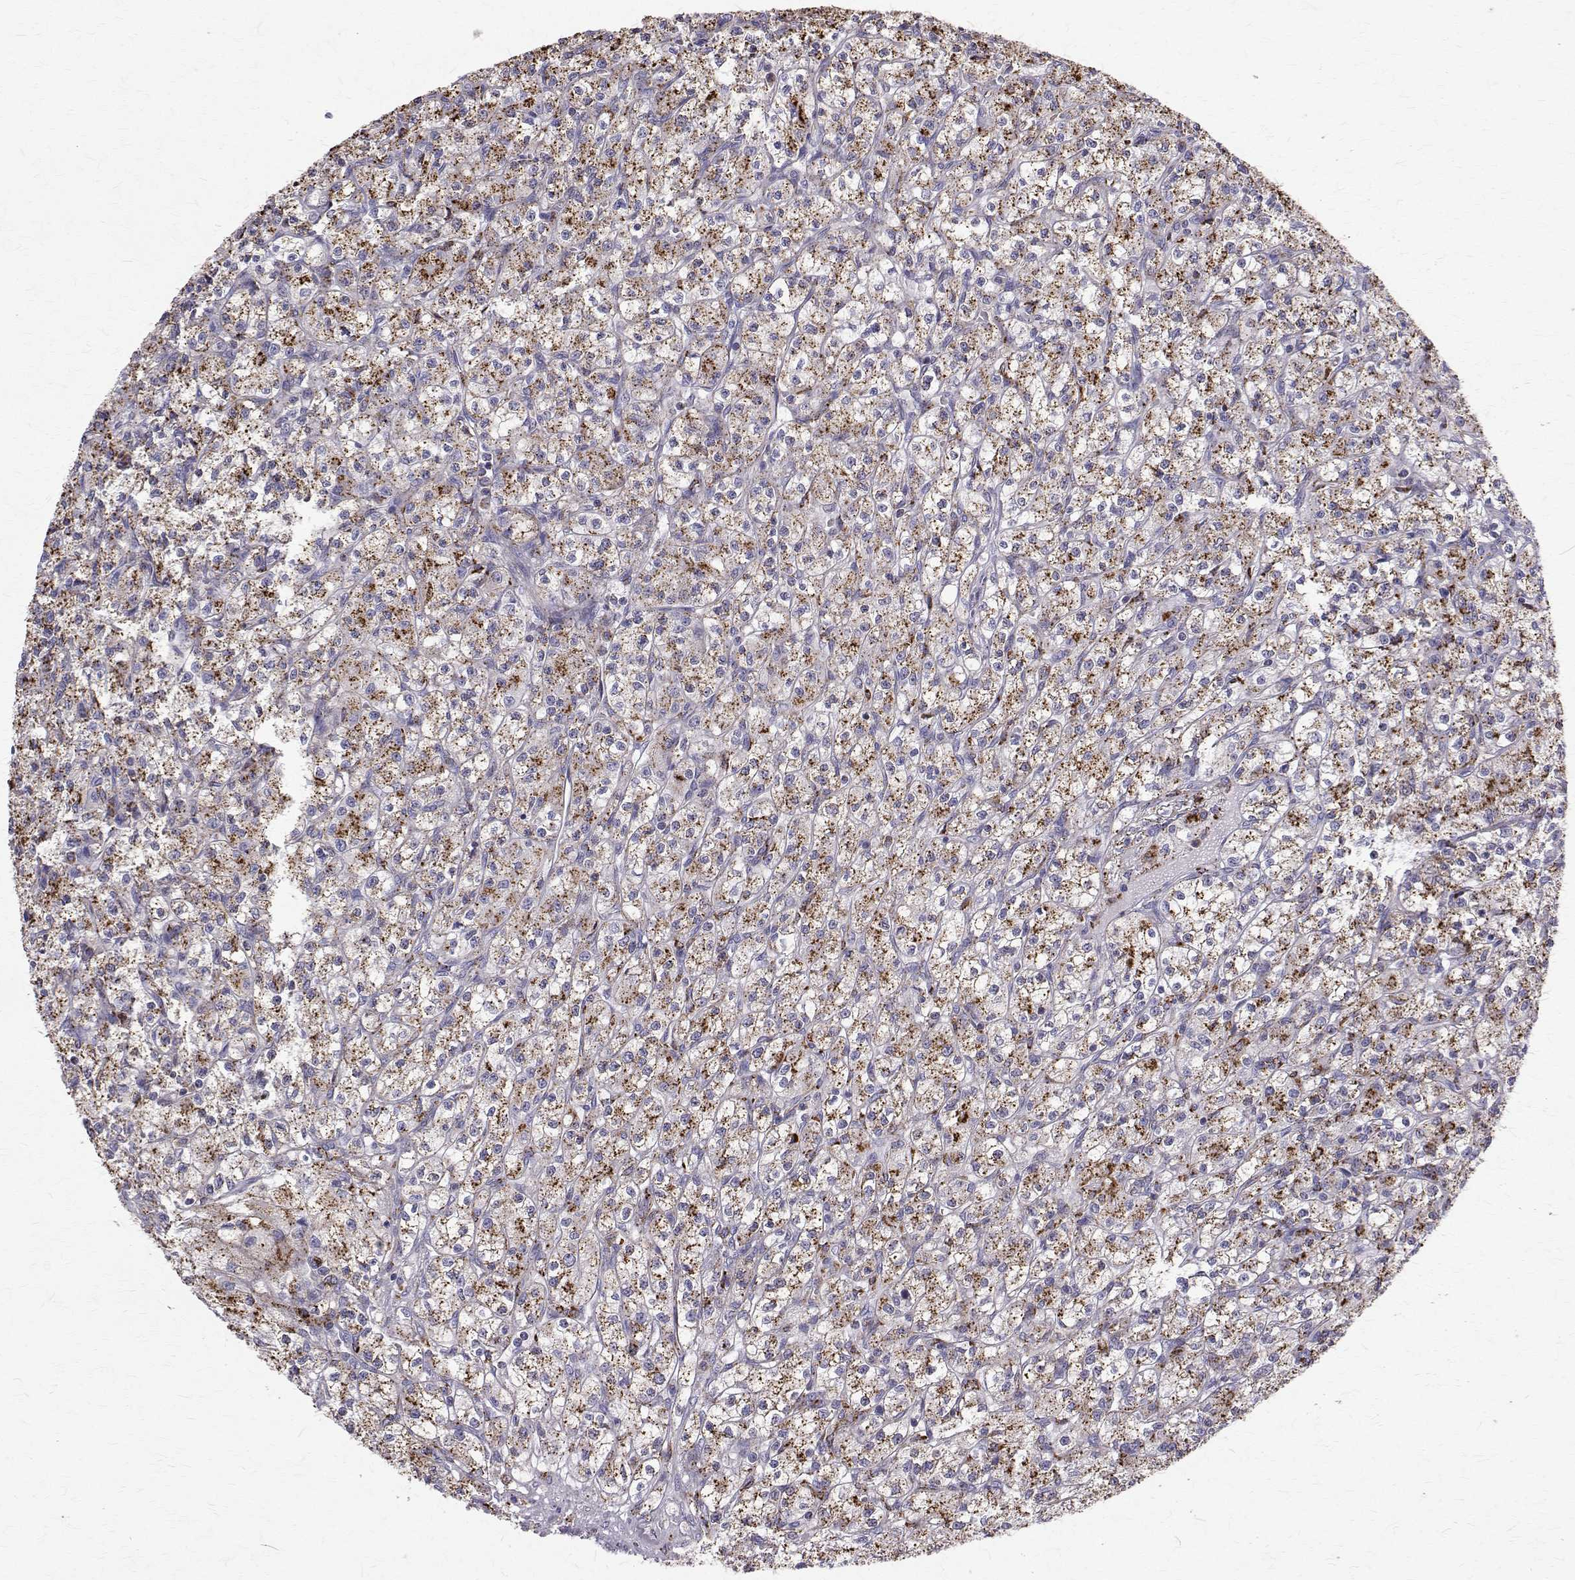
{"staining": {"intensity": "moderate", "quantity": "25%-75%", "location": "cytoplasmic/membranous"}, "tissue": "renal cancer", "cell_type": "Tumor cells", "image_type": "cancer", "snomed": [{"axis": "morphology", "description": "Adenocarcinoma, NOS"}, {"axis": "topography", "description": "Kidney"}], "caption": "Immunohistochemistry image of neoplastic tissue: adenocarcinoma (renal) stained using immunohistochemistry reveals medium levels of moderate protein expression localized specifically in the cytoplasmic/membranous of tumor cells, appearing as a cytoplasmic/membranous brown color.", "gene": "TPP1", "patient": {"sex": "female", "age": 70}}